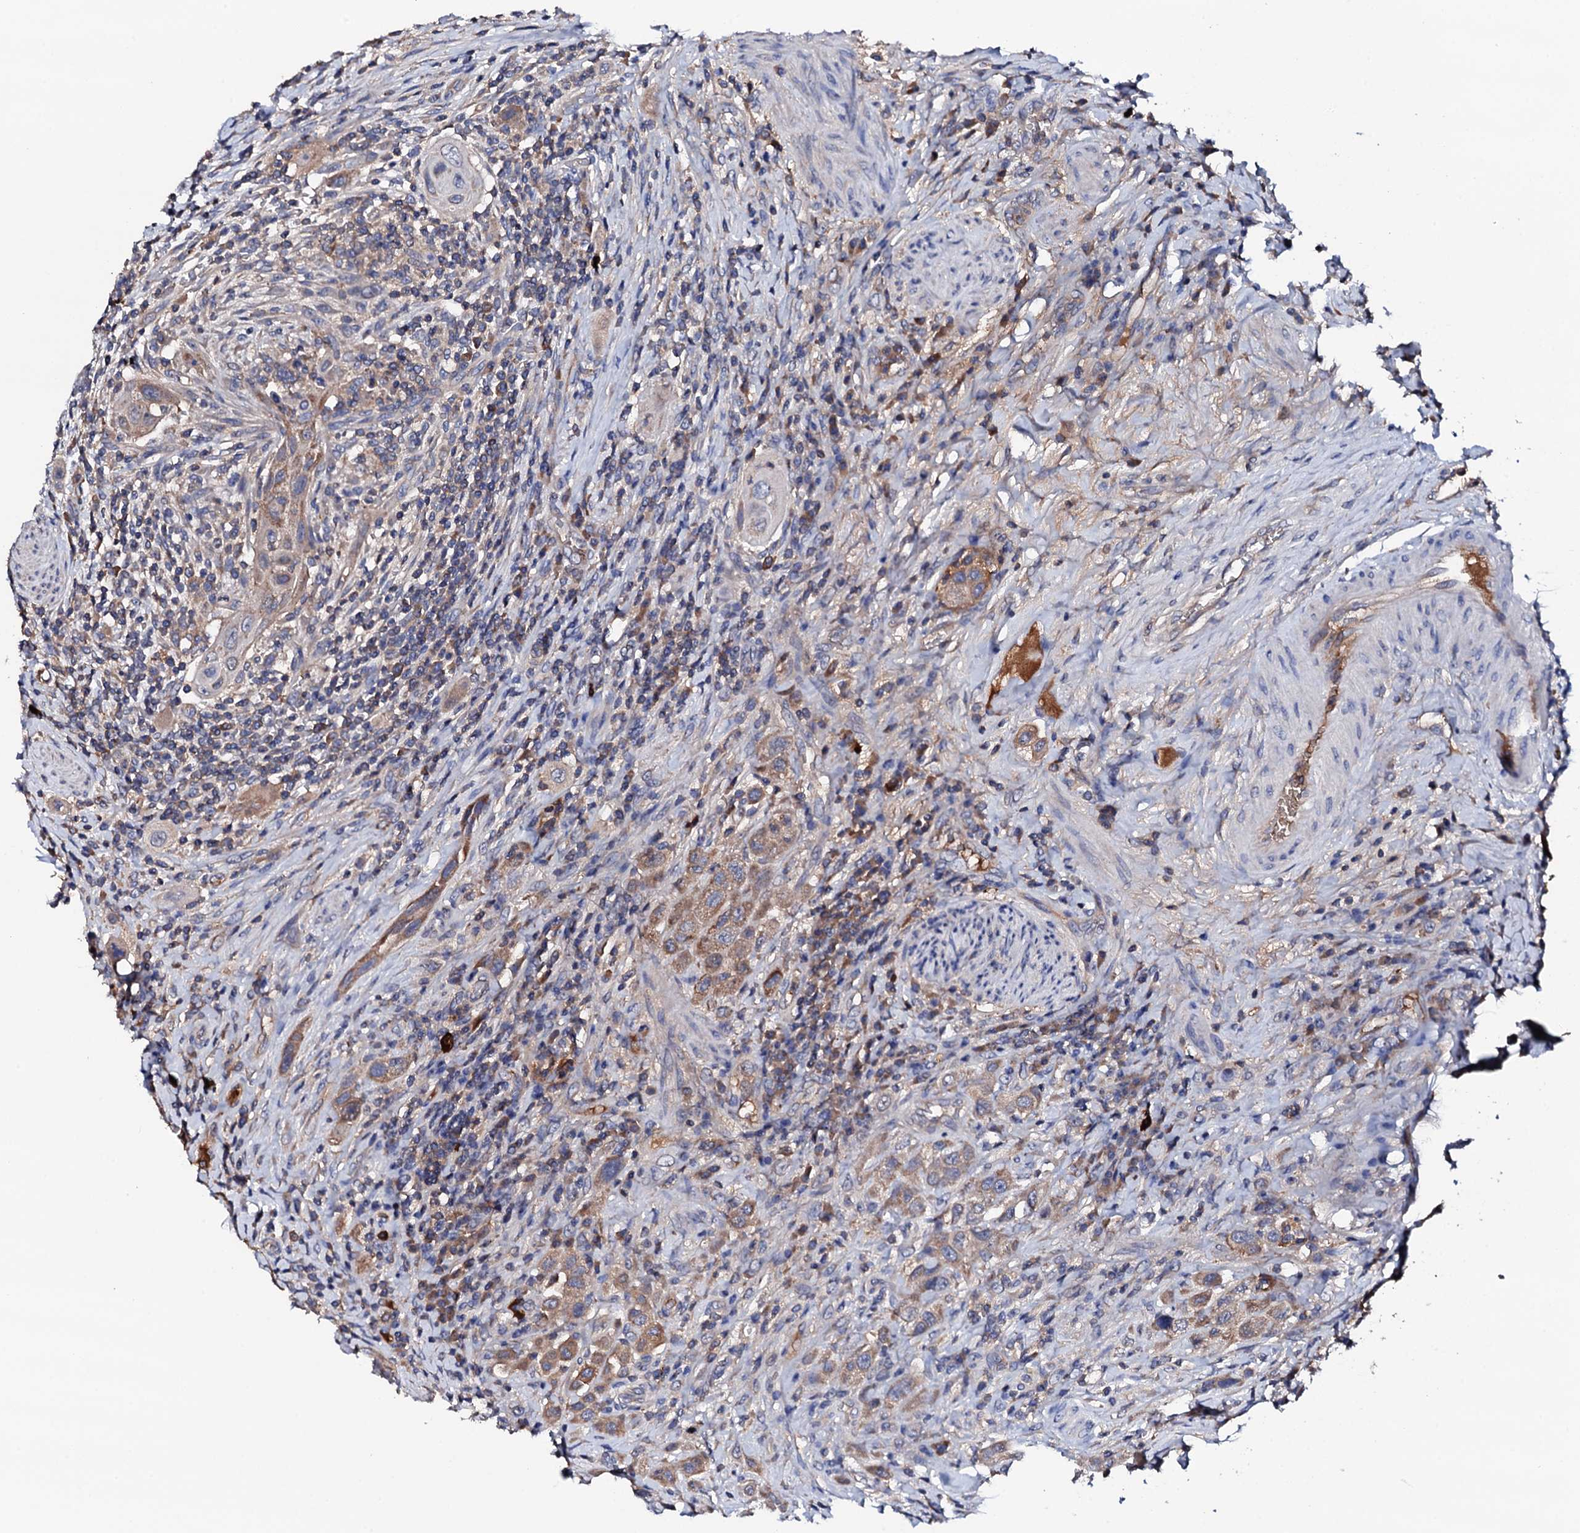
{"staining": {"intensity": "moderate", "quantity": "25%-75%", "location": "cytoplasmic/membranous"}, "tissue": "urothelial cancer", "cell_type": "Tumor cells", "image_type": "cancer", "snomed": [{"axis": "morphology", "description": "Urothelial carcinoma, High grade"}, {"axis": "topography", "description": "Urinary bladder"}], "caption": "Human urothelial carcinoma (high-grade) stained with a brown dye demonstrates moderate cytoplasmic/membranous positive staining in about 25%-75% of tumor cells.", "gene": "TCAF2", "patient": {"sex": "male", "age": 50}}